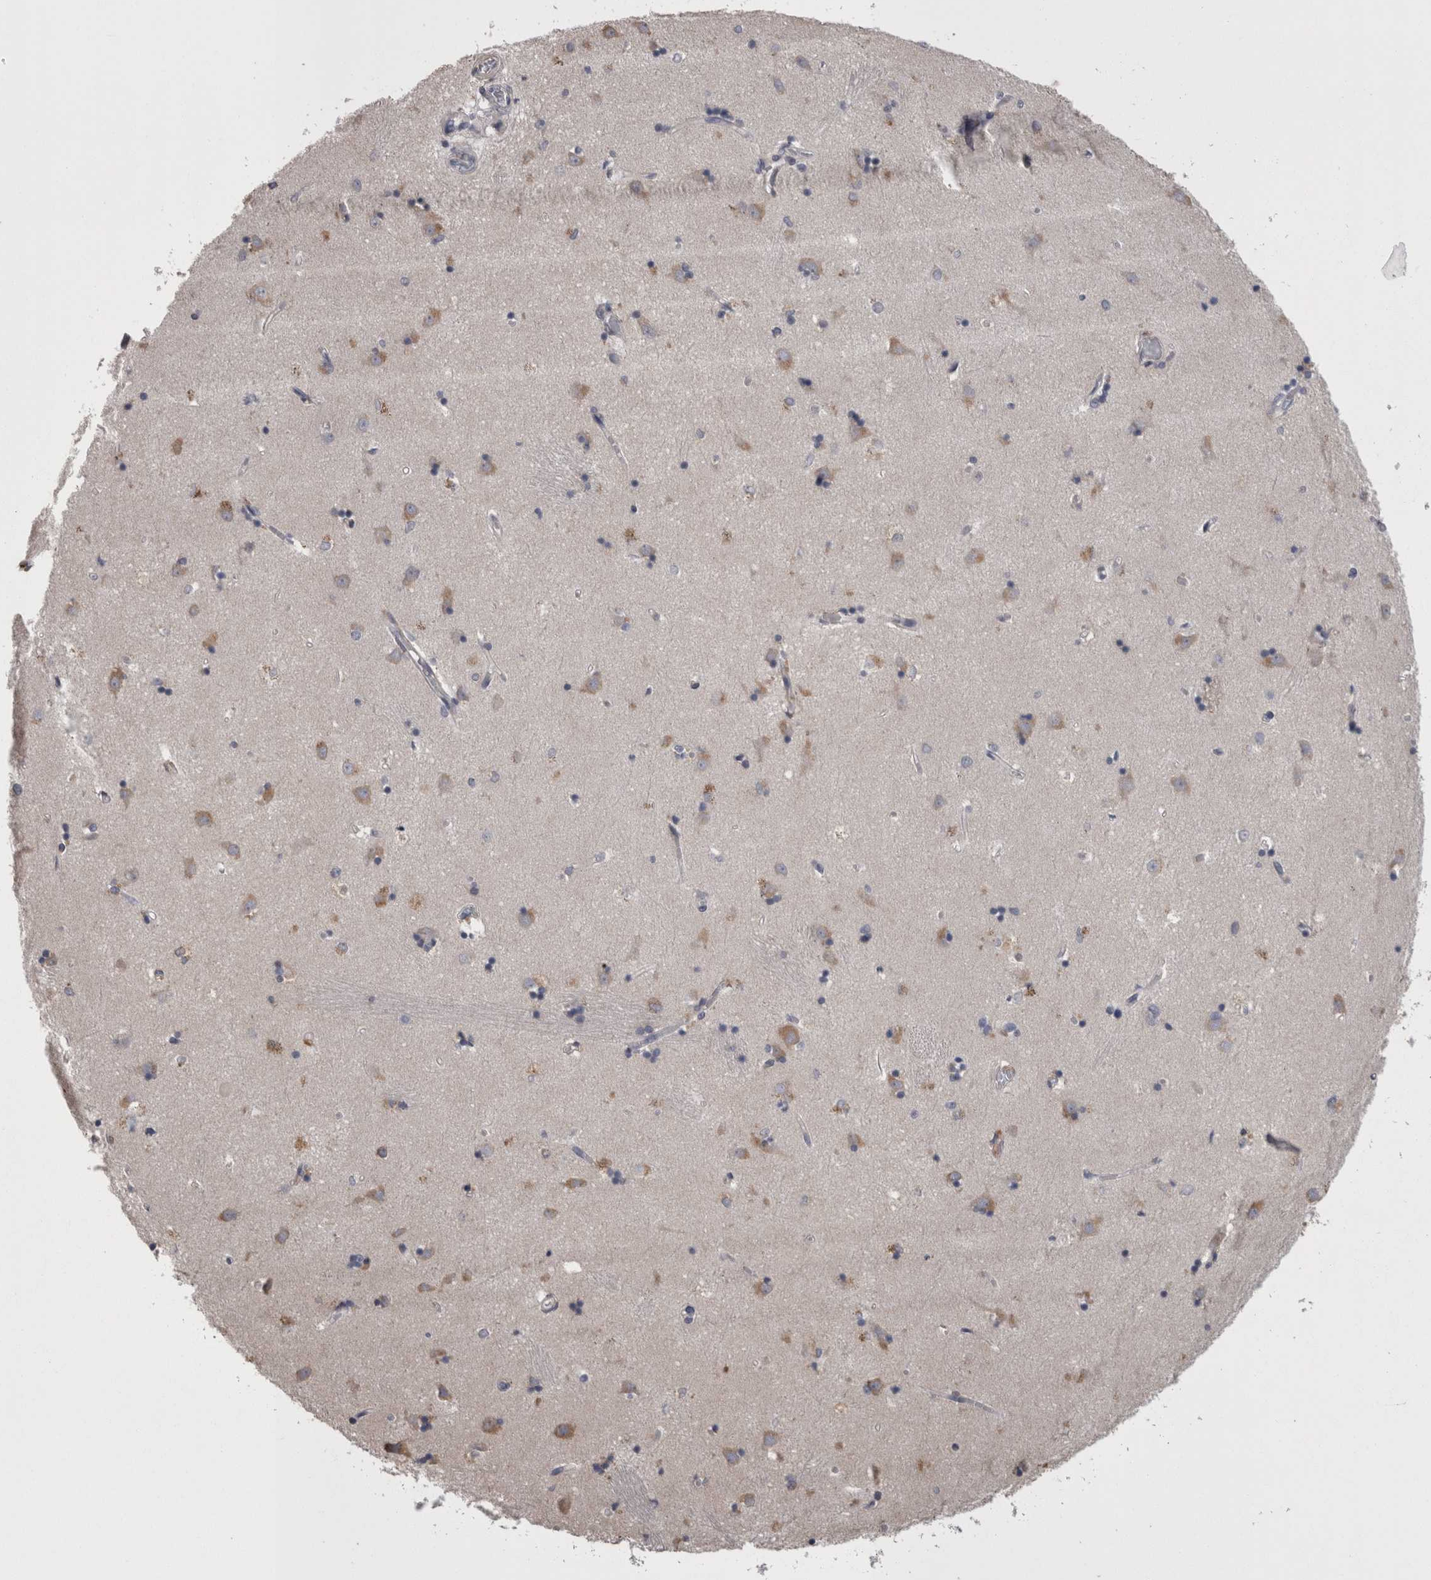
{"staining": {"intensity": "weak", "quantity": "<25%", "location": "cytoplasmic/membranous"}, "tissue": "caudate", "cell_type": "Glial cells", "image_type": "normal", "snomed": [{"axis": "morphology", "description": "Normal tissue, NOS"}, {"axis": "topography", "description": "Lateral ventricle wall"}], "caption": "This is a image of immunohistochemistry (IHC) staining of normal caudate, which shows no expression in glial cells.", "gene": "STC1", "patient": {"sex": "male", "age": 45}}